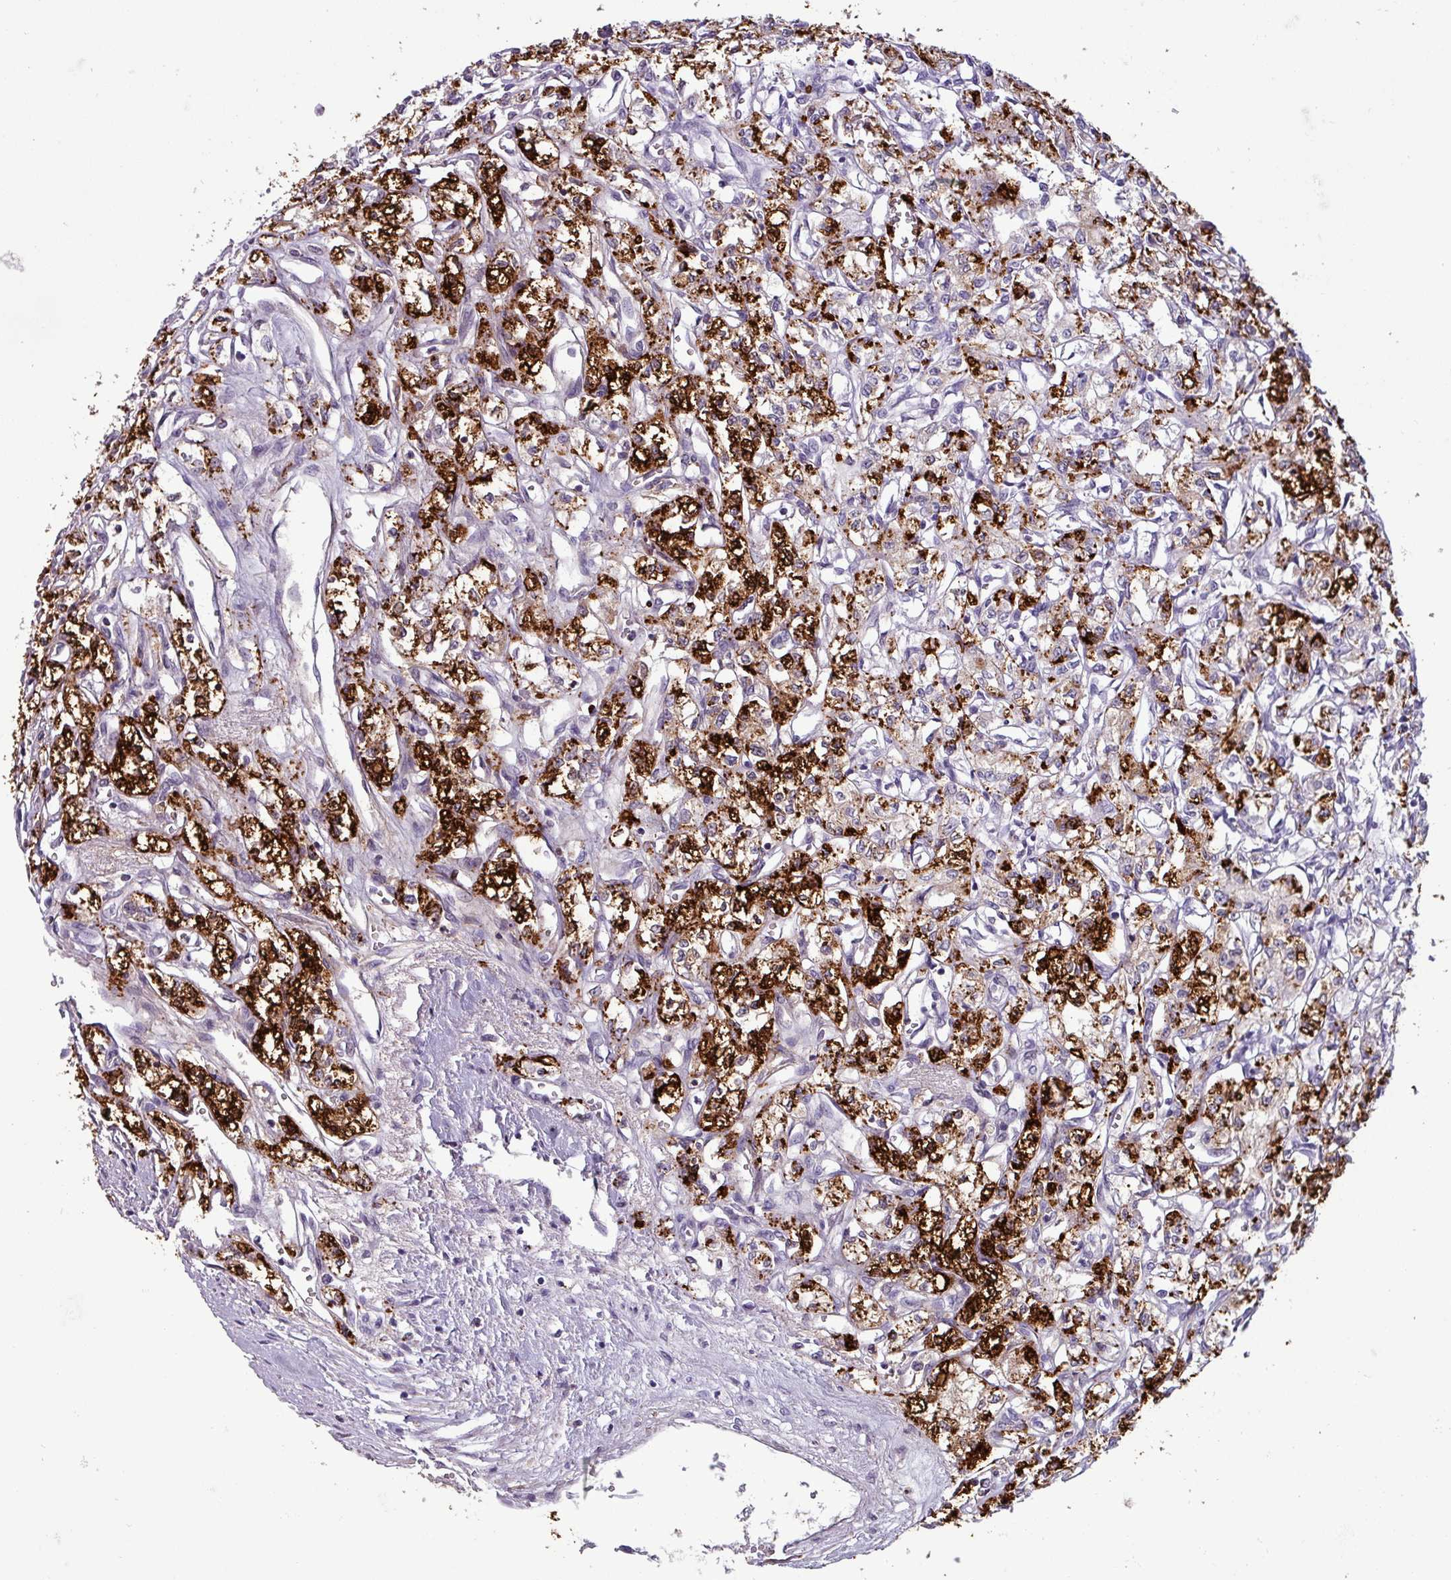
{"staining": {"intensity": "strong", "quantity": "25%-75%", "location": "cytoplasmic/membranous"}, "tissue": "renal cancer", "cell_type": "Tumor cells", "image_type": "cancer", "snomed": [{"axis": "morphology", "description": "Adenocarcinoma, NOS"}, {"axis": "topography", "description": "Kidney"}], "caption": "Human renal adenocarcinoma stained with a brown dye displays strong cytoplasmic/membranous positive expression in about 25%-75% of tumor cells.", "gene": "PLIN2", "patient": {"sex": "male", "age": 56}}